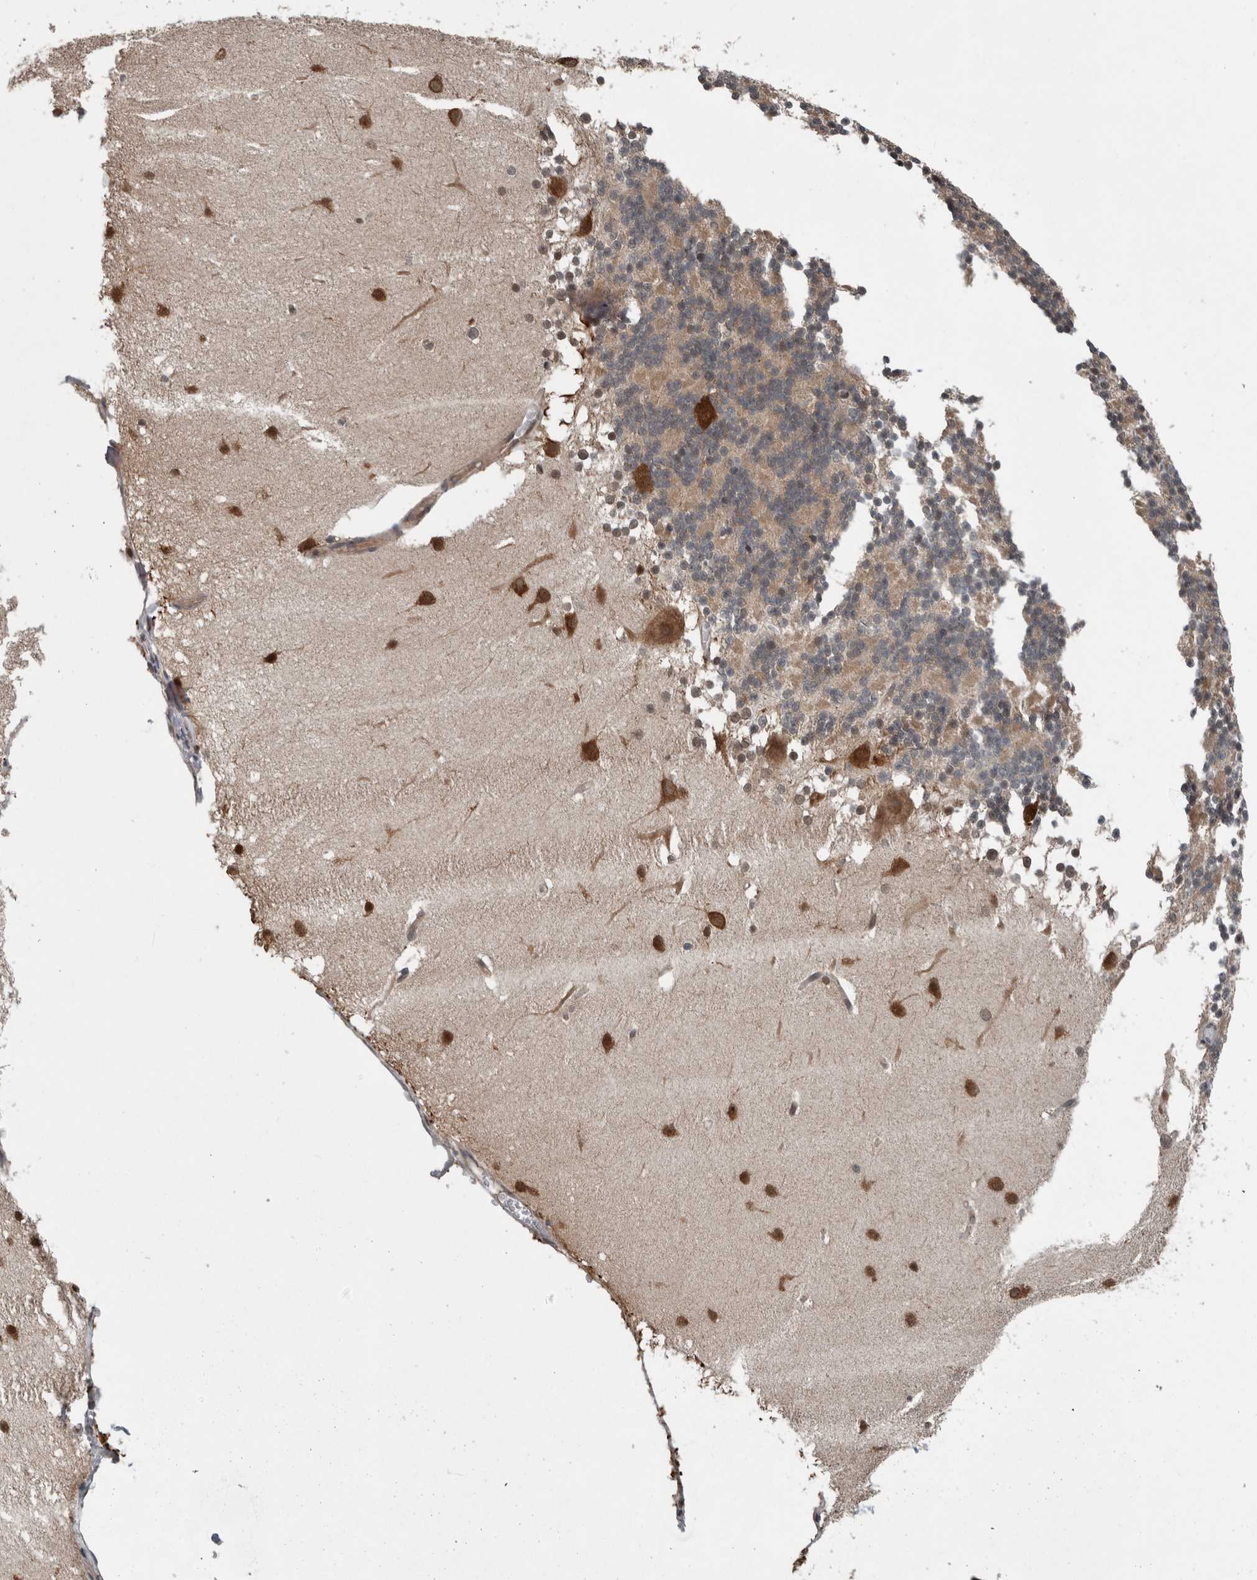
{"staining": {"intensity": "moderate", "quantity": ">75%", "location": "cytoplasmic/membranous"}, "tissue": "cerebellum", "cell_type": "Cells in granular layer", "image_type": "normal", "snomed": [{"axis": "morphology", "description": "Normal tissue, NOS"}, {"axis": "topography", "description": "Cerebellum"}], "caption": "Immunohistochemistry micrograph of normal cerebellum: cerebellum stained using IHC exhibits medium levels of moderate protein expression localized specifically in the cytoplasmic/membranous of cells in granular layer, appearing as a cytoplasmic/membranous brown color.", "gene": "ENY2", "patient": {"sex": "female", "age": 19}}